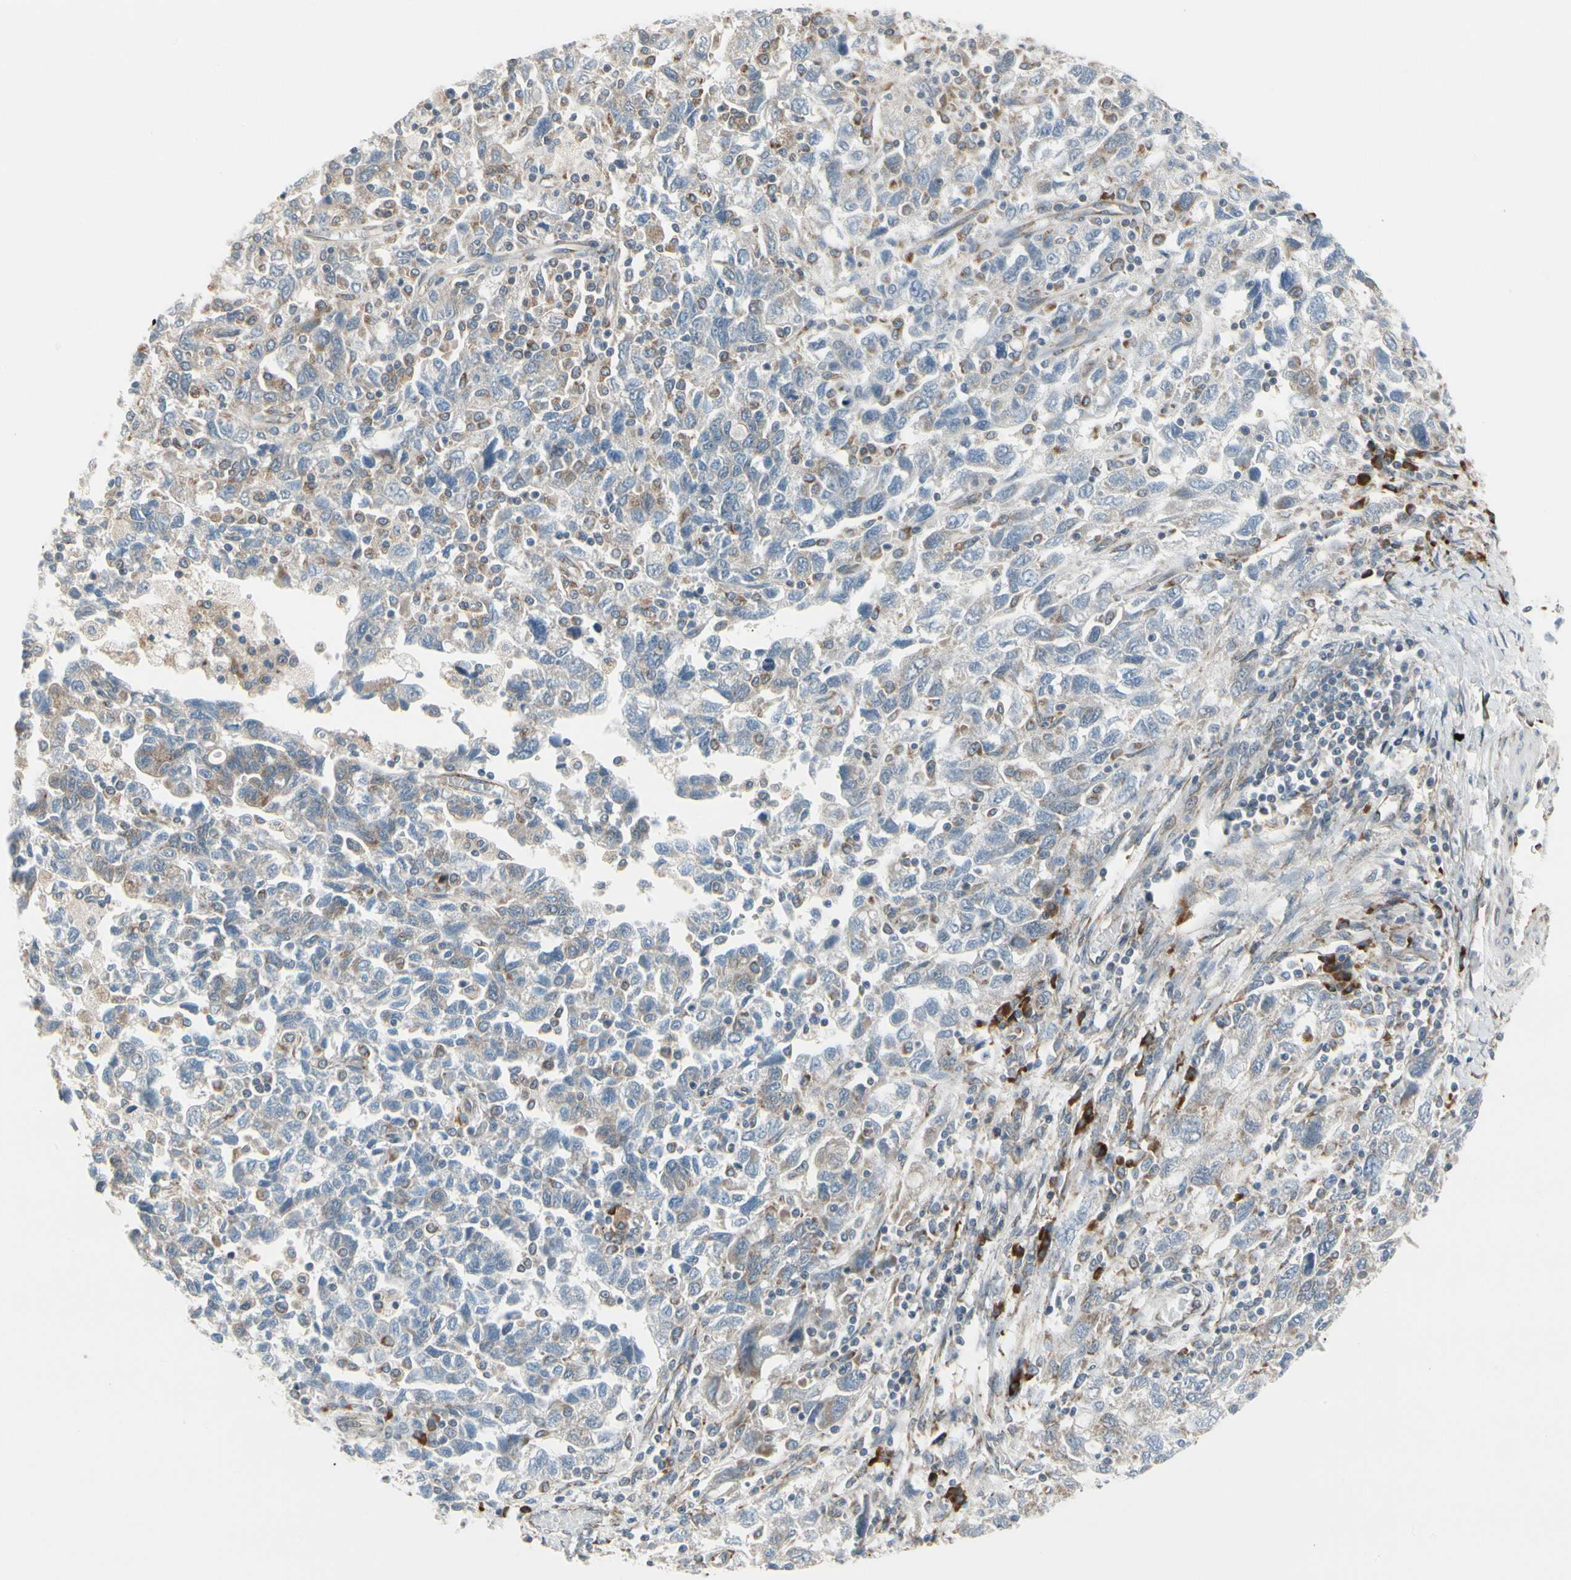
{"staining": {"intensity": "weak", "quantity": ">75%", "location": "cytoplasmic/membranous"}, "tissue": "ovarian cancer", "cell_type": "Tumor cells", "image_type": "cancer", "snomed": [{"axis": "morphology", "description": "Carcinoma, NOS"}, {"axis": "morphology", "description": "Cystadenocarcinoma, serous, NOS"}, {"axis": "topography", "description": "Ovary"}], "caption": "This is an image of IHC staining of serous cystadenocarcinoma (ovarian), which shows weak staining in the cytoplasmic/membranous of tumor cells.", "gene": "FNDC3A", "patient": {"sex": "female", "age": 69}}